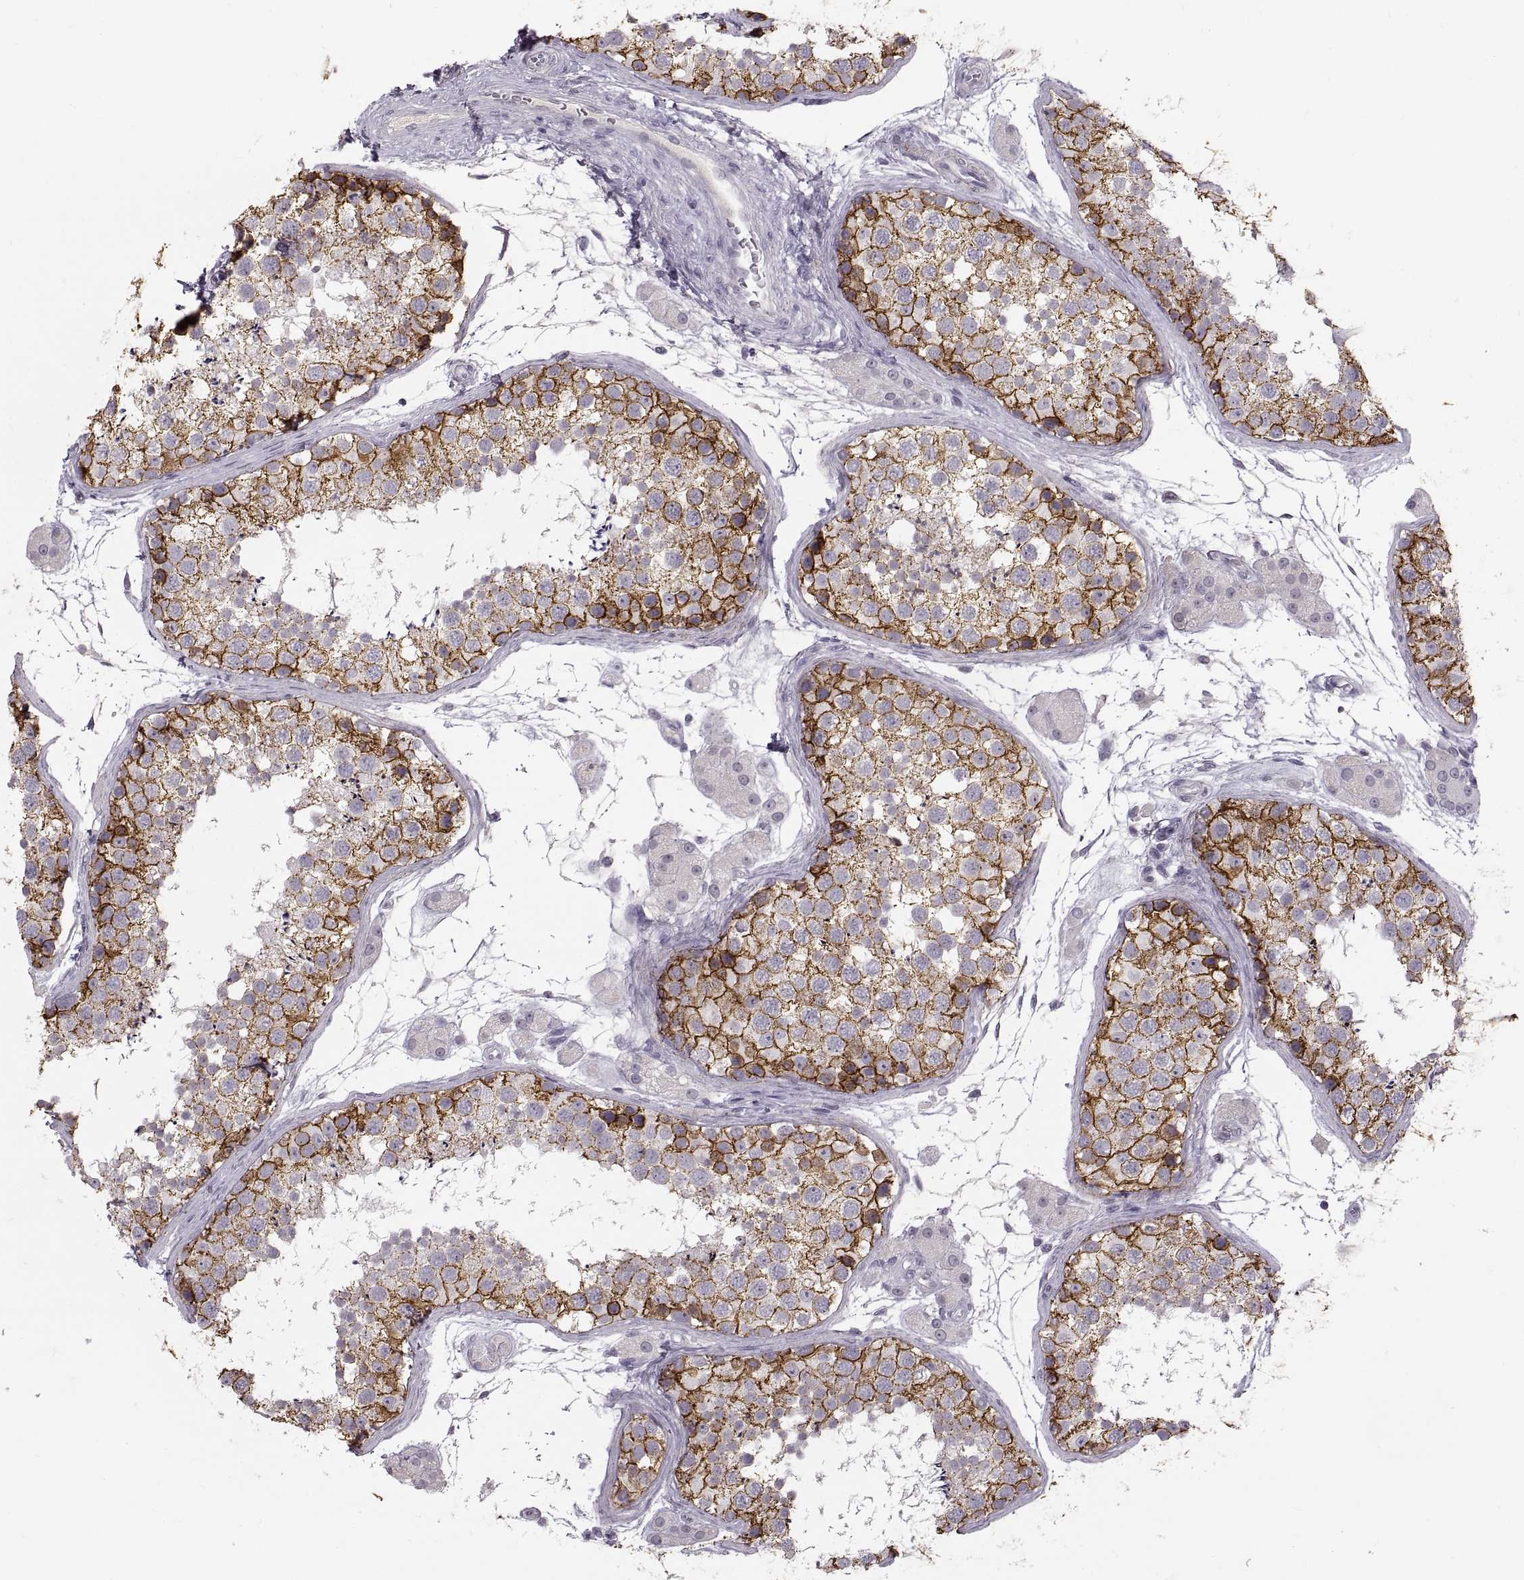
{"staining": {"intensity": "strong", "quantity": ">75%", "location": "cytoplasmic/membranous"}, "tissue": "testis", "cell_type": "Cells in seminiferous ducts", "image_type": "normal", "snomed": [{"axis": "morphology", "description": "Normal tissue, NOS"}, {"axis": "topography", "description": "Testis"}], "caption": "Protein expression analysis of unremarkable testis displays strong cytoplasmic/membranous expression in approximately >75% of cells in seminiferous ducts. The protein of interest is stained brown, and the nuclei are stained in blue (DAB IHC with brightfield microscopy, high magnification).", "gene": "CDH2", "patient": {"sex": "male", "age": 41}}